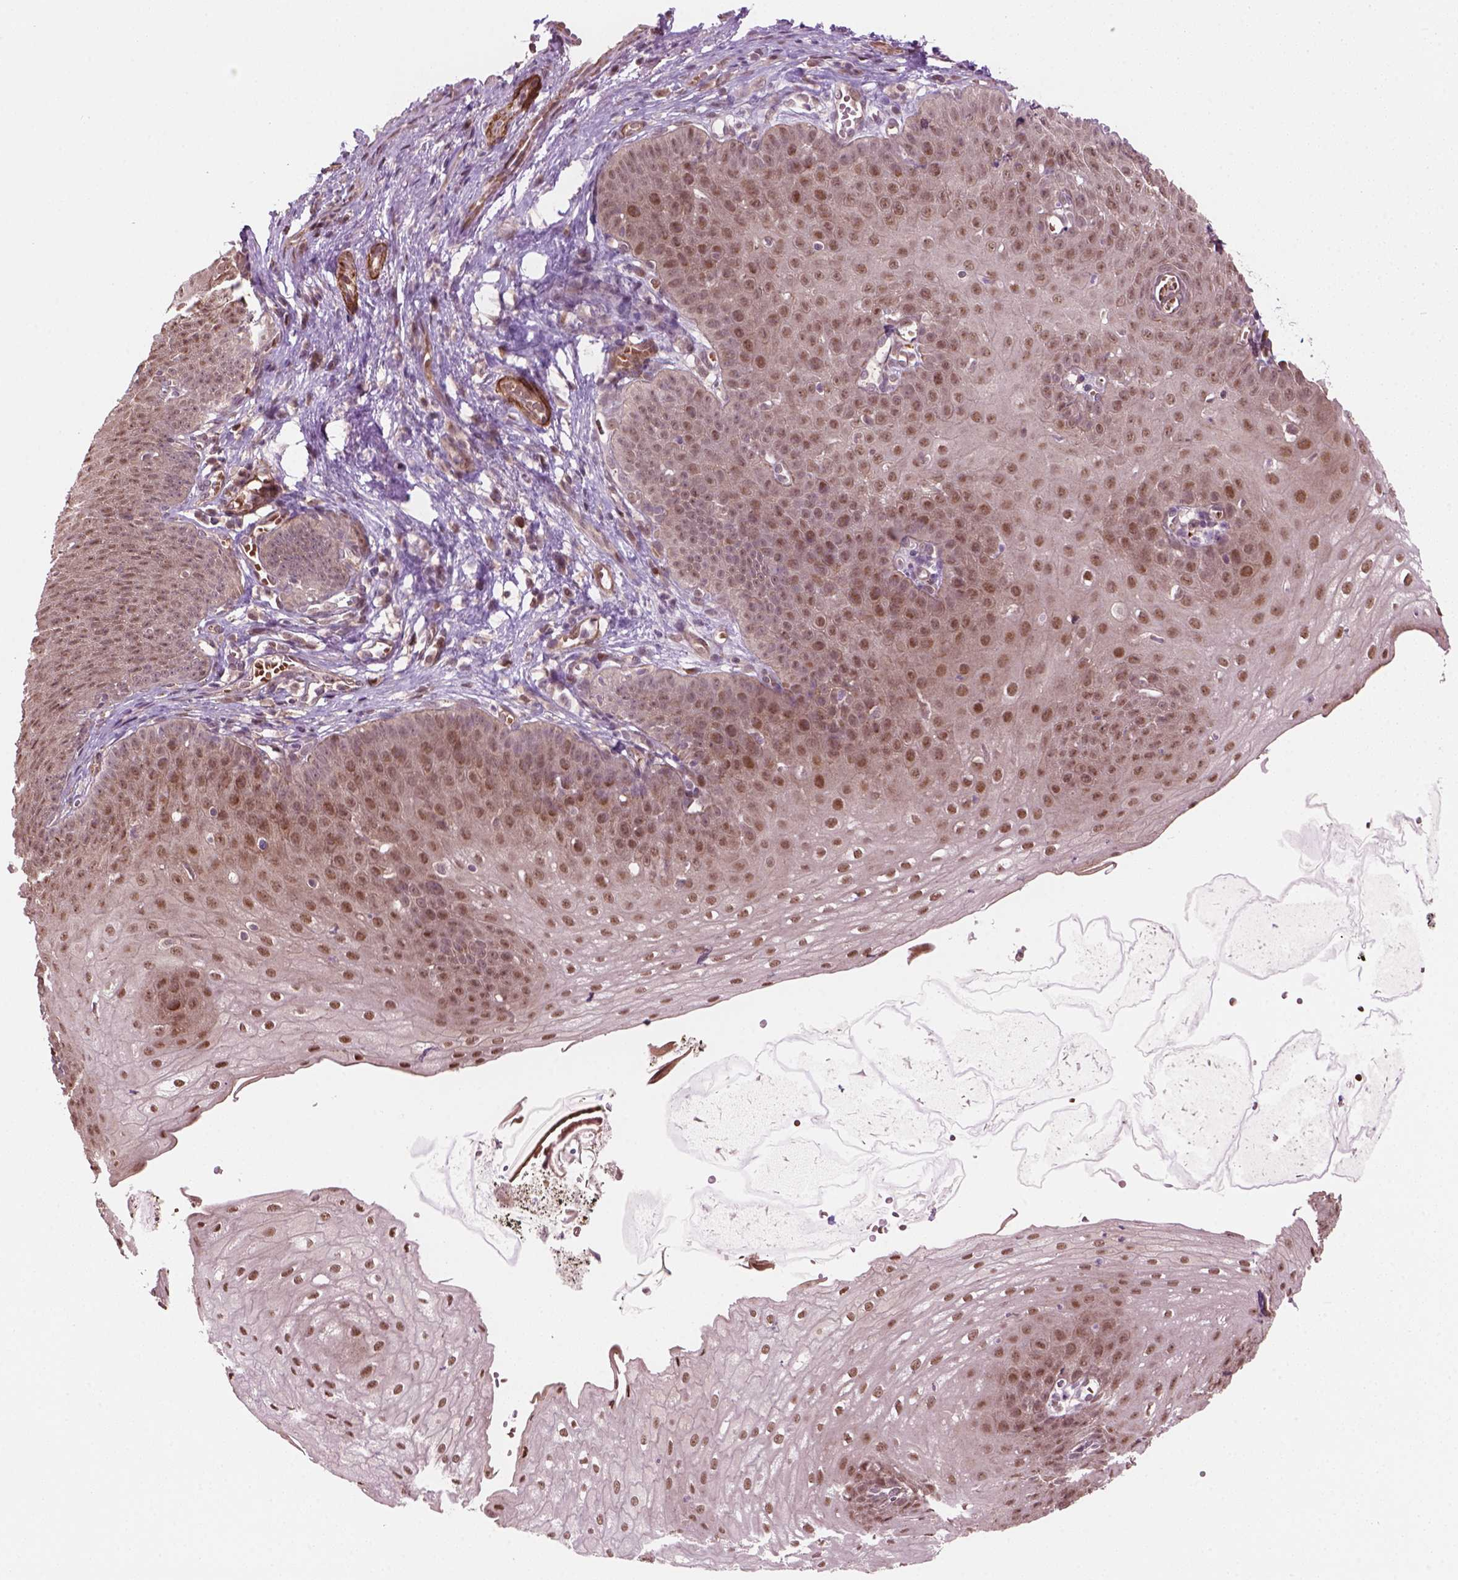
{"staining": {"intensity": "moderate", "quantity": "<25%", "location": "cytoplasmic/membranous,nuclear"}, "tissue": "esophagus", "cell_type": "Squamous epithelial cells", "image_type": "normal", "snomed": [{"axis": "morphology", "description": "Normal tissue, NOS"}, {"axis": "topography", "description": "Esophagus"}], "caption": "The image shows immunohistochemical staining of benign esophagus. There is moderate cytoplasmic/membranous,nuclear expression is present in approximately <25% of squamous epithelial cells. The staining was performed using DAB (3,3'-diaminobenzidine) to visualize the protein expression in brown, while the nuclei were stained in blue with hematoxylin (Magnification: 20x).", "gene": "PSMD11", "patient": {"sex": "male", "age": 71}}